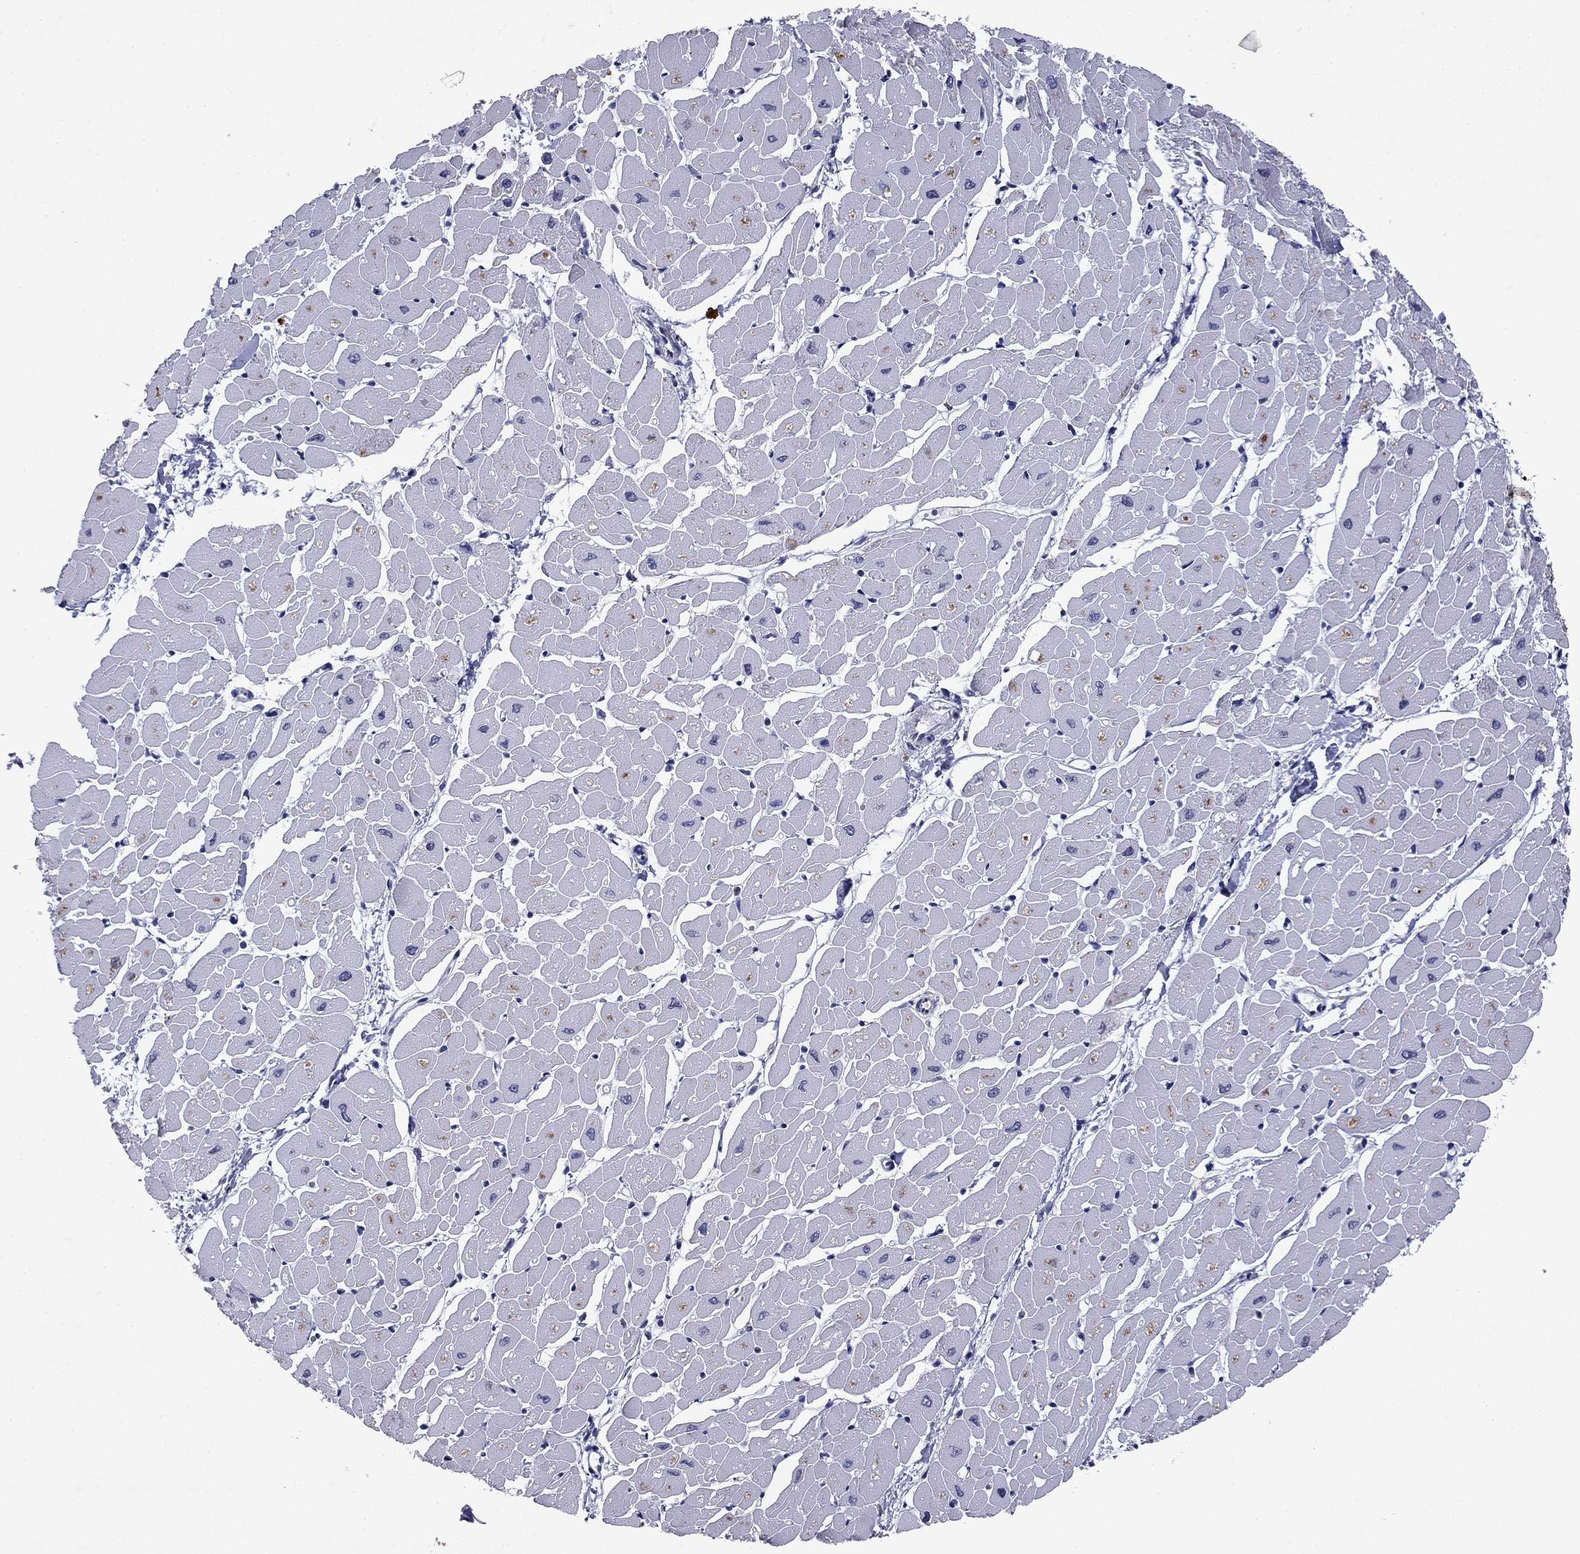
{"staining": {"intensity": "negative", "quantity": "none", "location": "none"}, "tissue": "heart muscle", "cell_type": "Cardiomyocytes", "image_type": "normal", "snomed": [{"axis": "morphology", "description": "Normal tissue, NOS"}, {"axis": "topography", "description": "Heart"}], "caption": "IHC image of normal heart muscle: heart muscle stained with DAB (3,3'-diaminobenzidine) reveals no significant protein expression in cardiomyocytes.", "gene": "ECM1", "patient": {"sex": "male", "age": 57}}